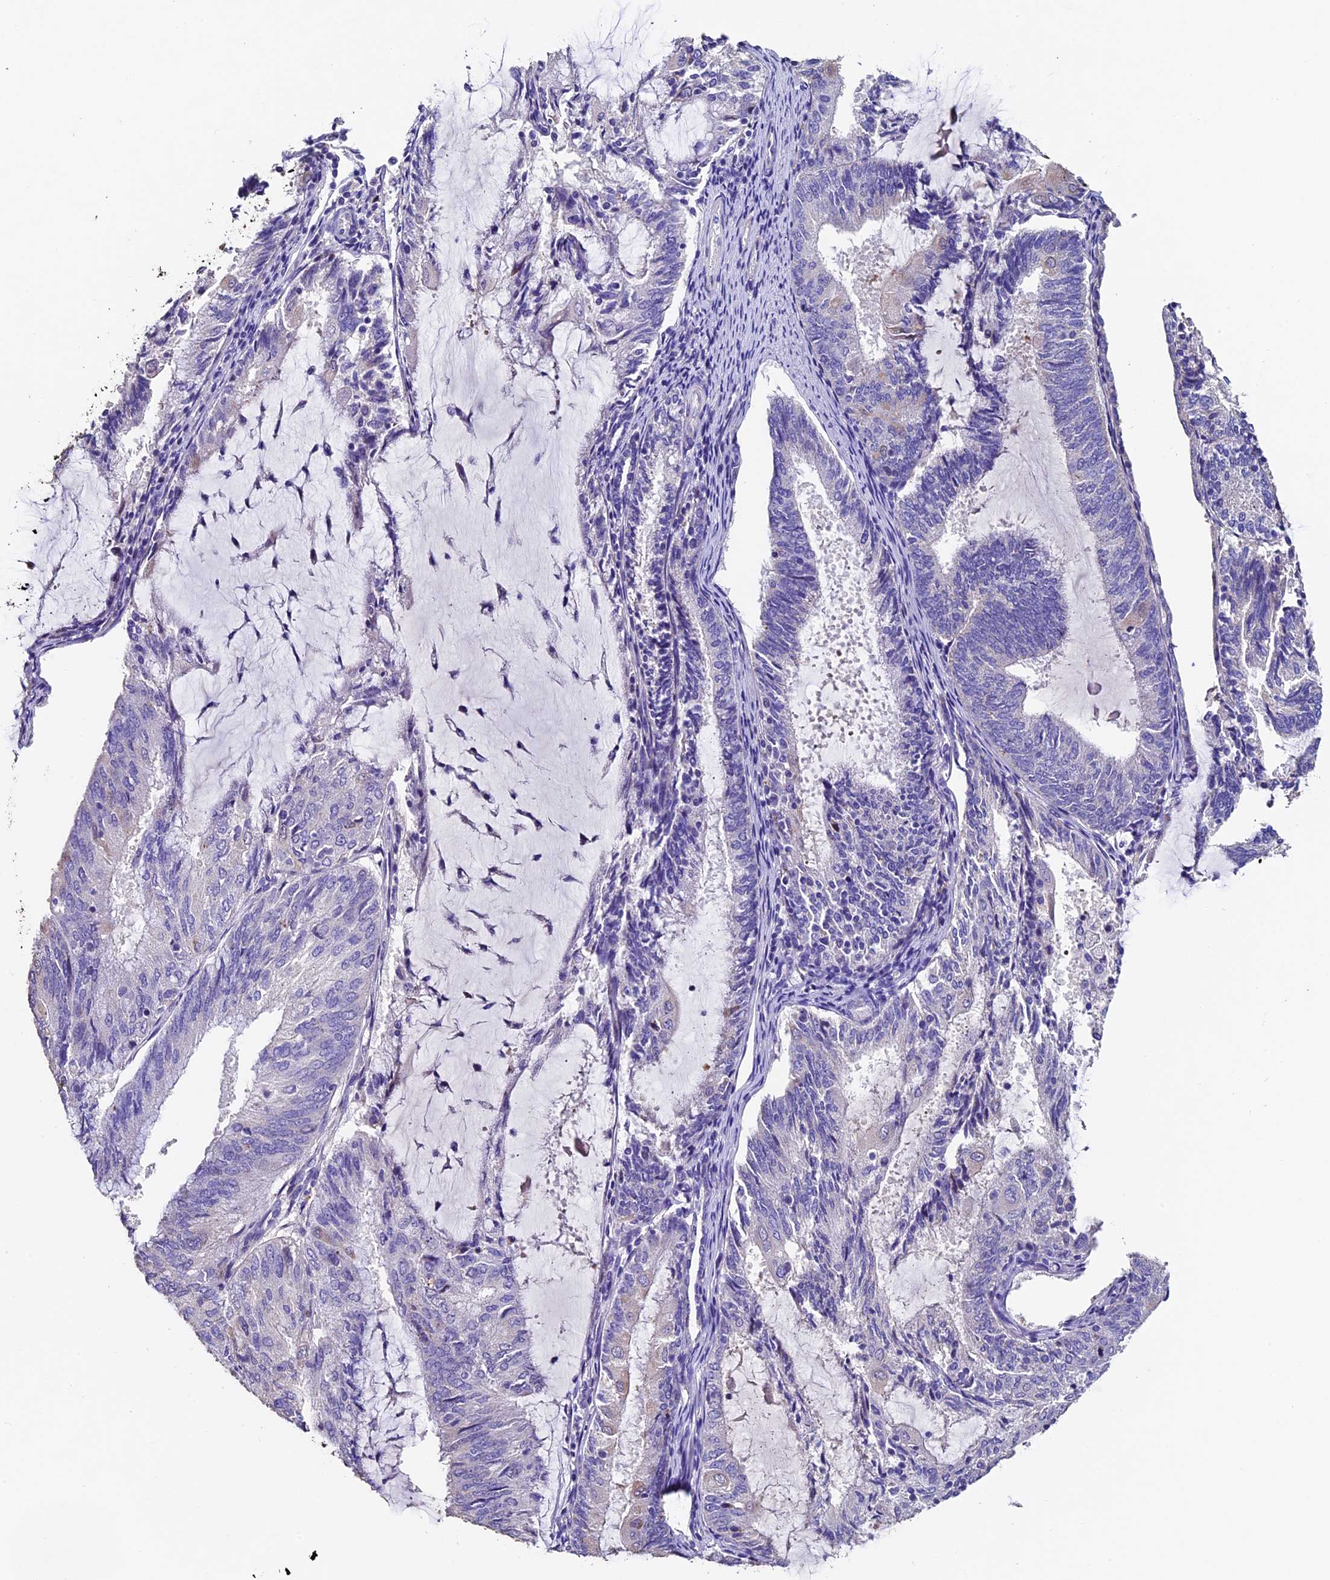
{"staining": {"intensity": "weak", "quantity": "<25%", "location": "cytoplasmic/membranous"}, "tissue": "endometrial cancer", "cell_type": "Tumor cells", "image_type": "cancer", "snomed": [{"axis": "morphology", "description": "Adenocarcinoma, NOS"}, {"axis": "topography", "description": "Endometrium"}], "caption": "An image of endometrial adenocarcinoma stained for a protein displays no brown staining in tumor cells.", "gene": "FBXW9", "patient": {"sex": "female", "age": 81}}